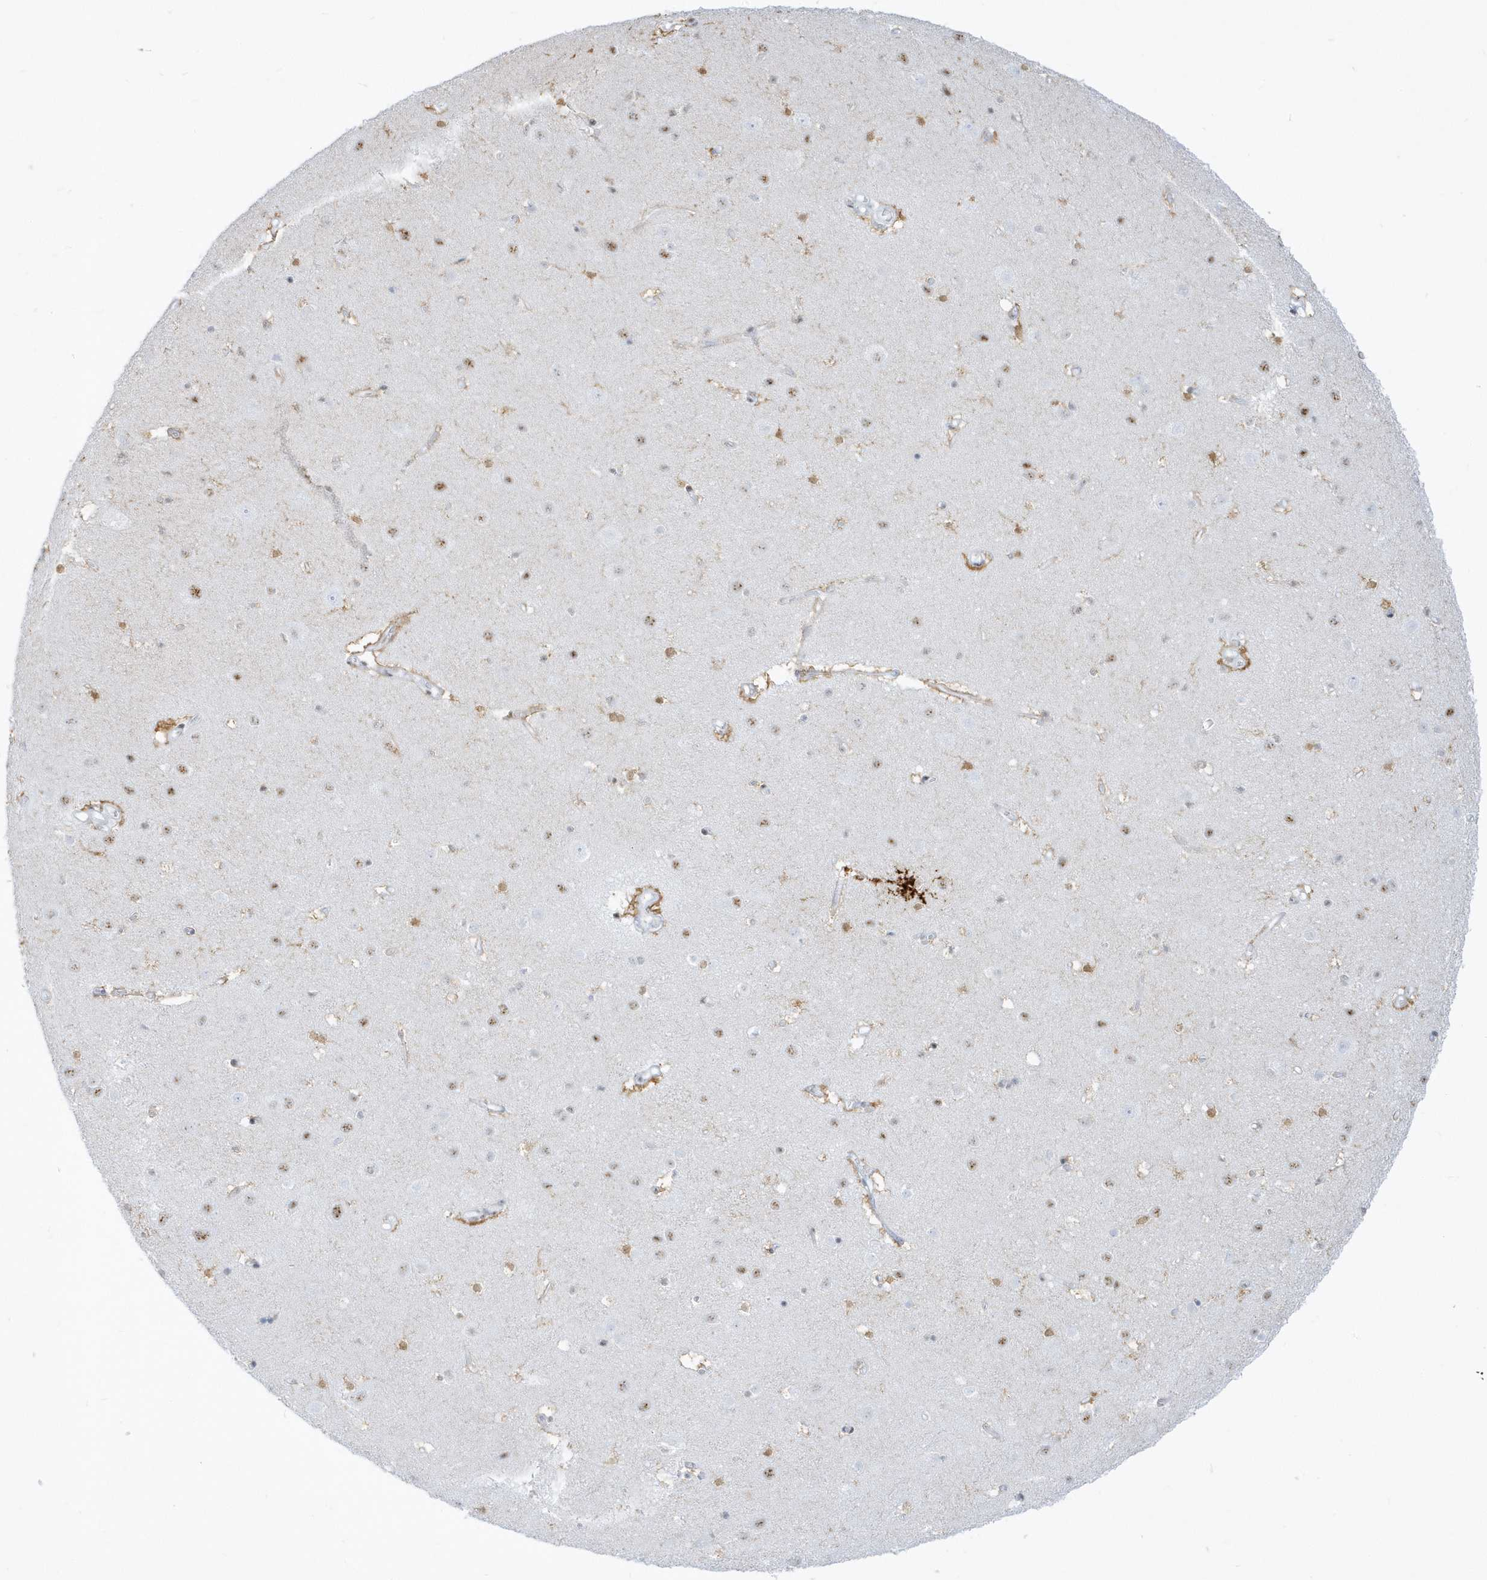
{"staining": {"intensity": "negative", "quantity": "none", "location": "none"}, "tissue": "cerebral cortex", "cell_type": "Endothelial cells", "image_type": "normal", "snomed": [{"axis": "morphology", "description": "Normal tissue, NOS"}, {"axis": "topography", "description": "Cerebral cortex"}], "caption": "An IHC histopathology image of benign cerebral cortex is shown. There is no staining in endothelial cells of cerebral cortex.", "gene": "PLEKHN1", "patient": {"sex": "male", "age": 54}}